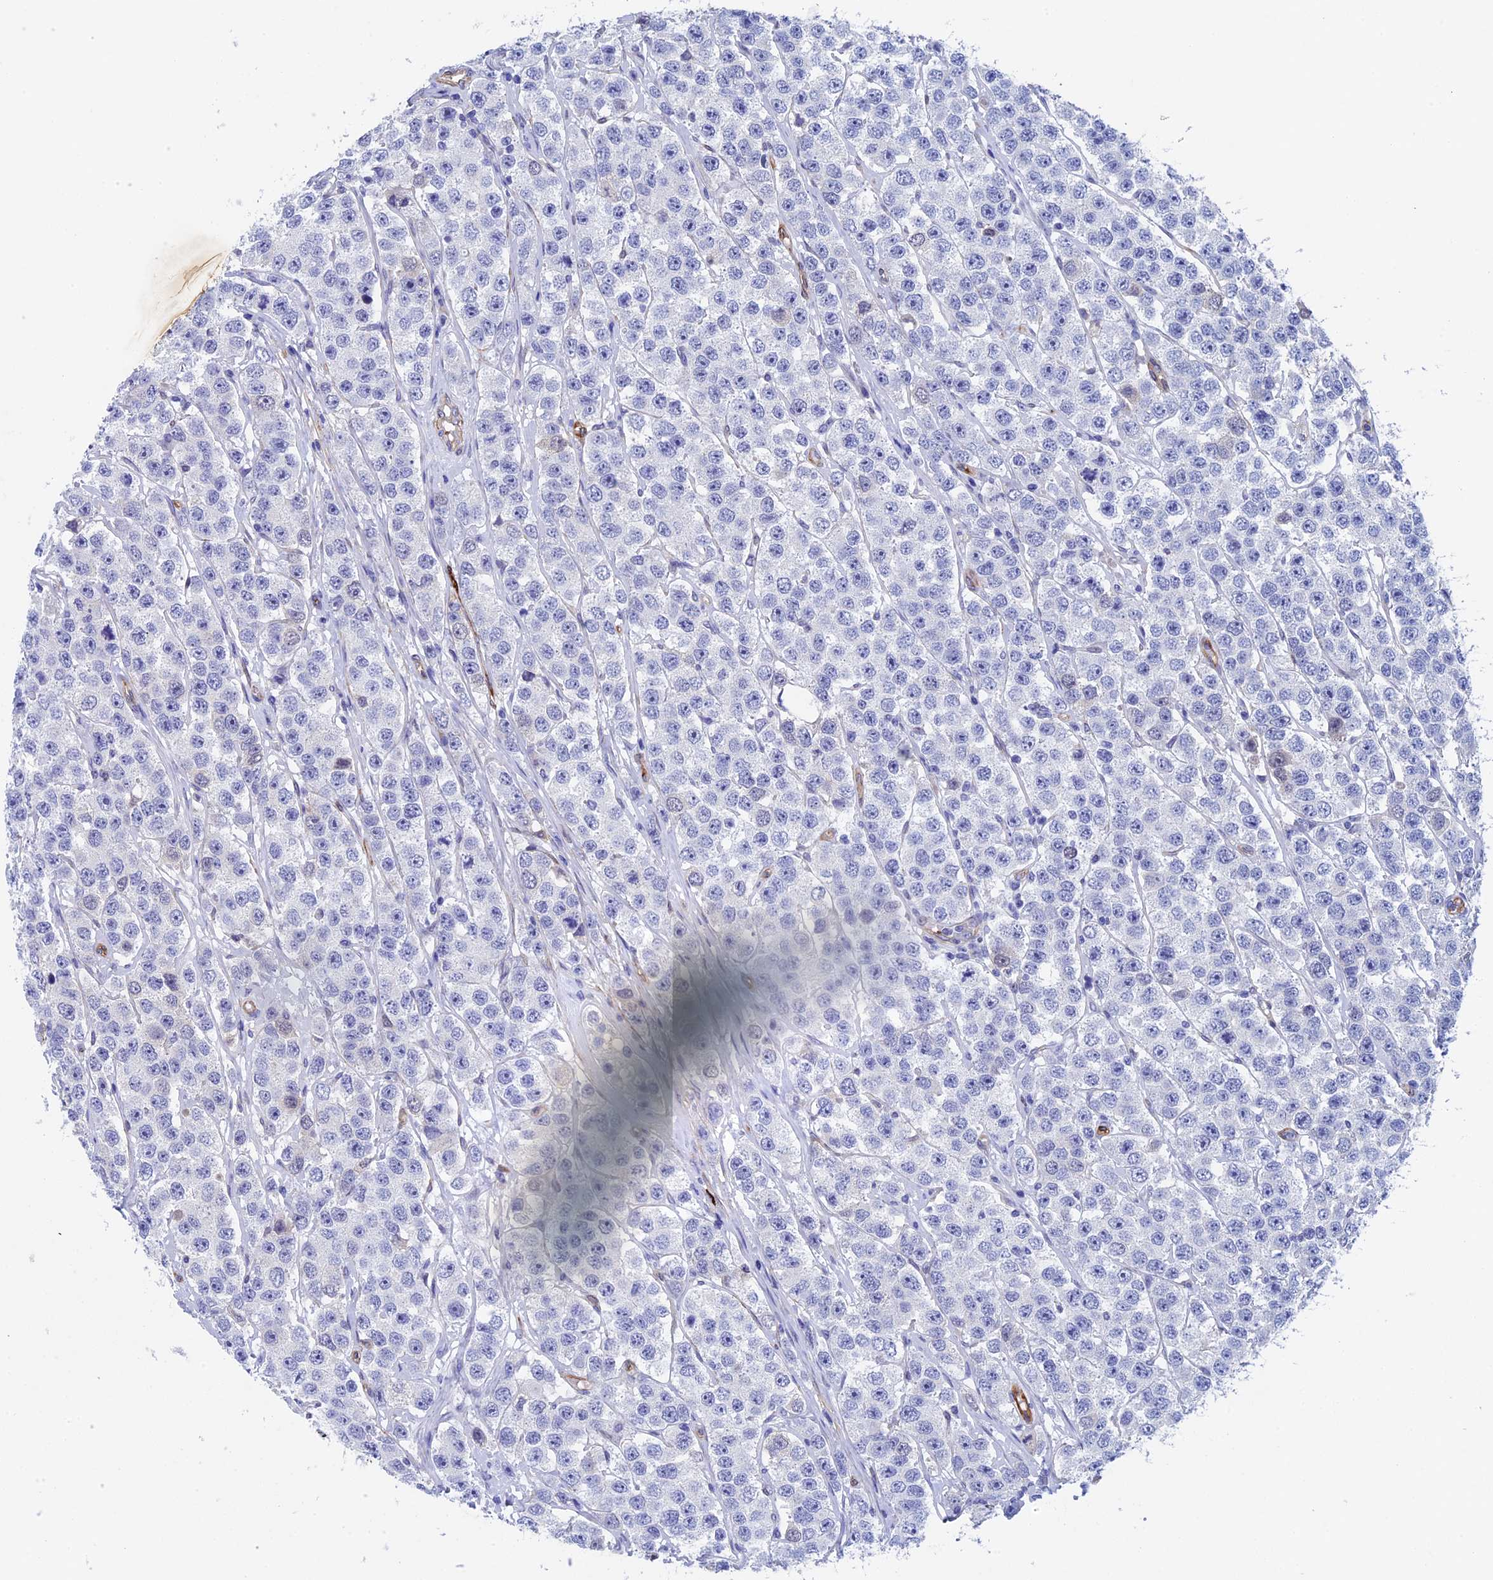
{"staining": {"intensity": "negative", "quantity": "none", "location": "none"}, "tissue": "testis cancer", "cell_type": "Tumor cells", "image_type": "cancer", "snomed": [{"axis": "morphology", "description": "Seminoma, NOS"}, {"axis": "topography", "description": "Testis"}], "caption": "Immunohistochemistry (IHC) image of neoplastic tissue: human testis seminoma stained with DAB reveals no significant protein positivity in tumor cells.", "gene": "INSYN1", "patient": {"sex": "male", "age": 28}}